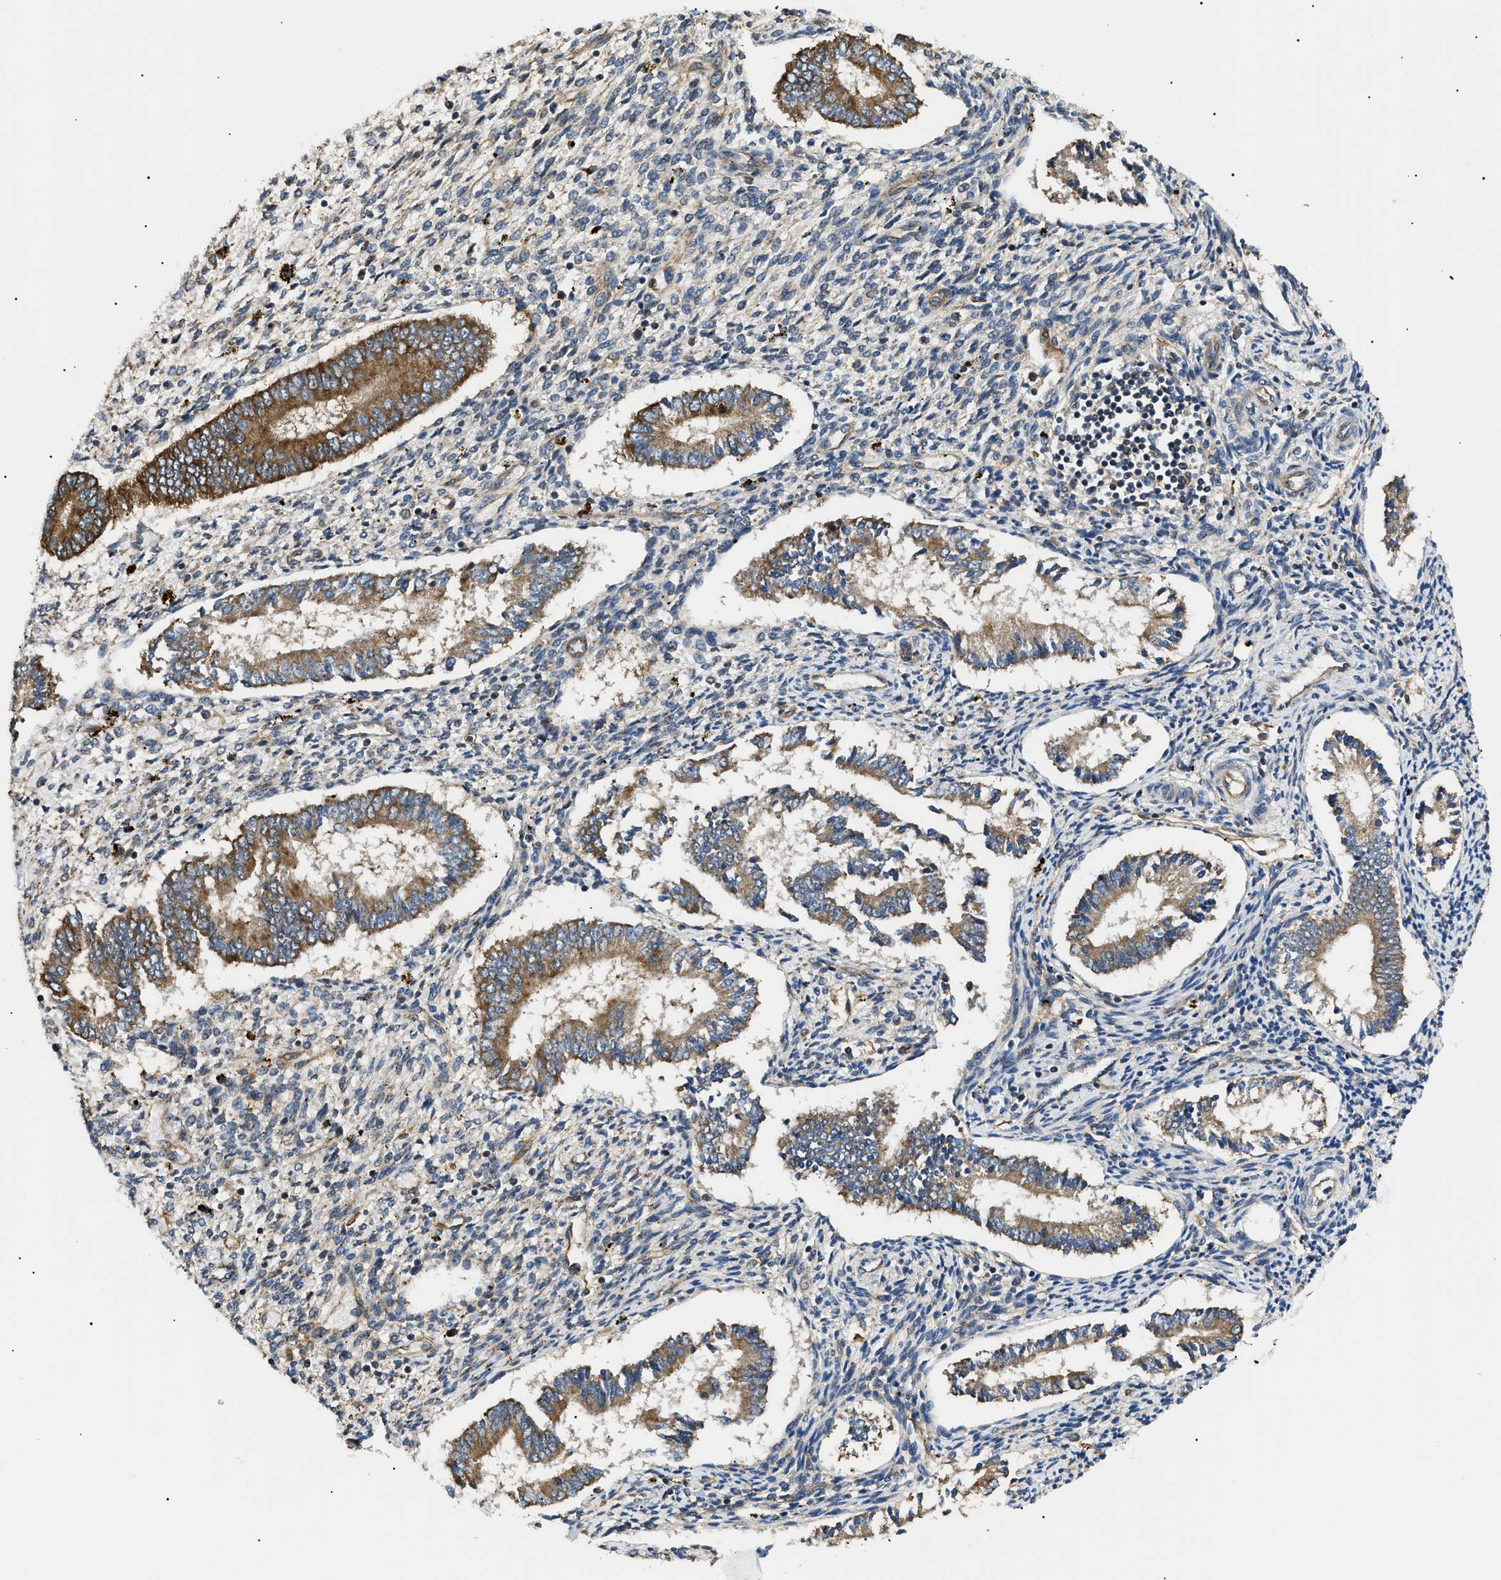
{"staining": {"intensity": "weak", "quantity": "25%-75%", "location": "cytoplasmic/membranous"}, "tissue": "endometrium", "cell_type": "Cells in endometrial stroma", "image_type": "normal", "snomed": [{"axis": "morphology", "description": "Normal tissue, NOS"}, {"axis": "topography", "description": "Endometrium"}], "caption": "Immunohistochemical staining of unremarkable human endometrium reveals low levels of weak cytoplasmic/membranous positivity in approximately 25%-75% of cells in endometrial stroma.", "gene": "SRPK1", "patient": {"sex": "female", "age": 42}}